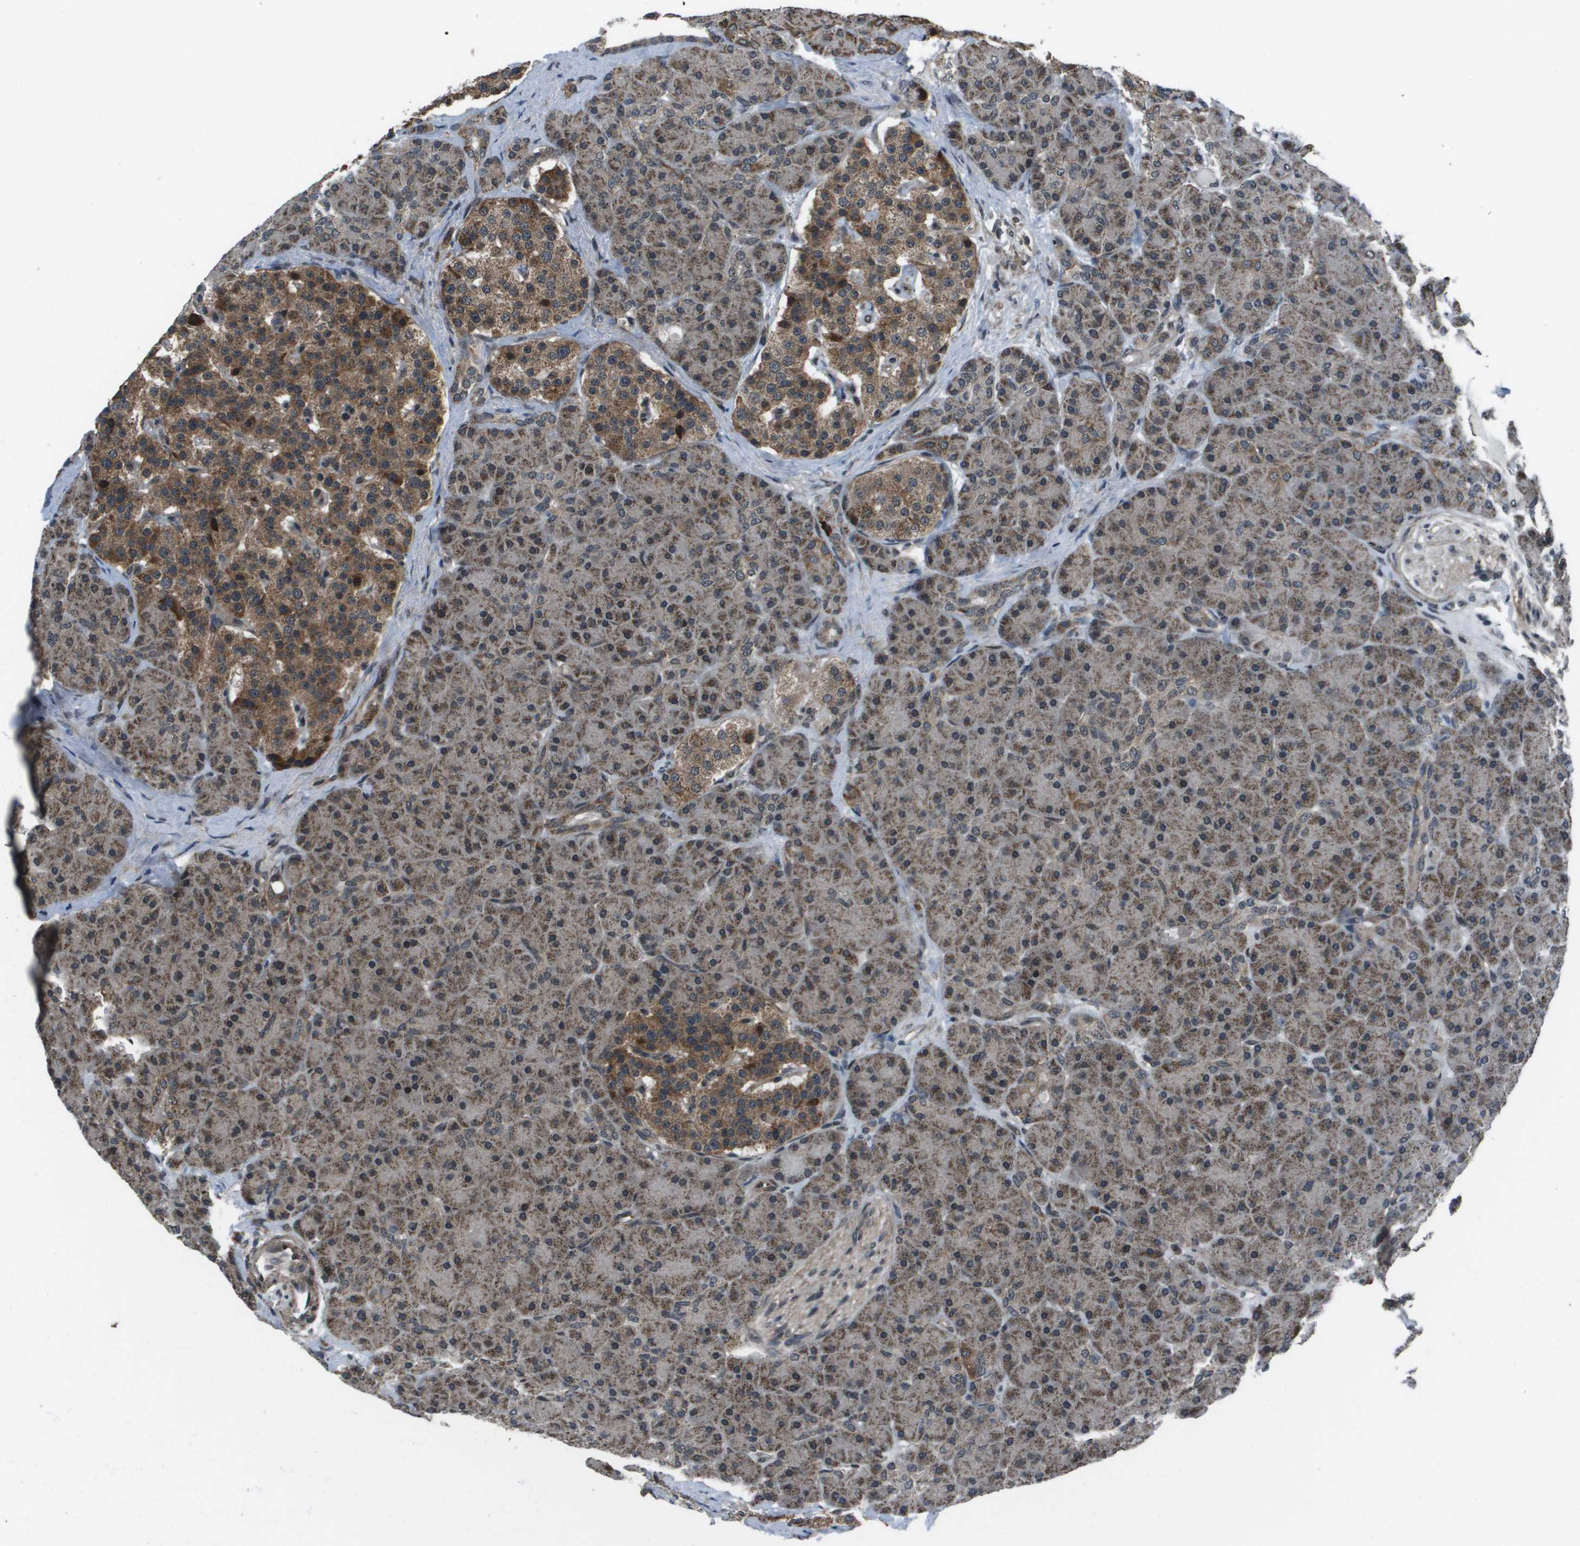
{"staining": {"intensity": "moderate", "quantity": ">75%", "location": "cytoplasmic/membranous,nuclear"}, "tissue": "pancreas", "cell_type": "Exocrine glandular cells", "image_type": "normal", "snomed": [{"axis": "morphology", "description": "Normal tissue, NOS"}, {"axis": "topography", "description": "Pancreas"}], "caption": "A histopathology image of human pancreas stained for a protein demonstrates moderate cytoplasmic/membranous,nuclear brown staining in exocrine glandular cells.", "gene": "PPFIA1", "patient": {"sex": "male", "age": 66}}